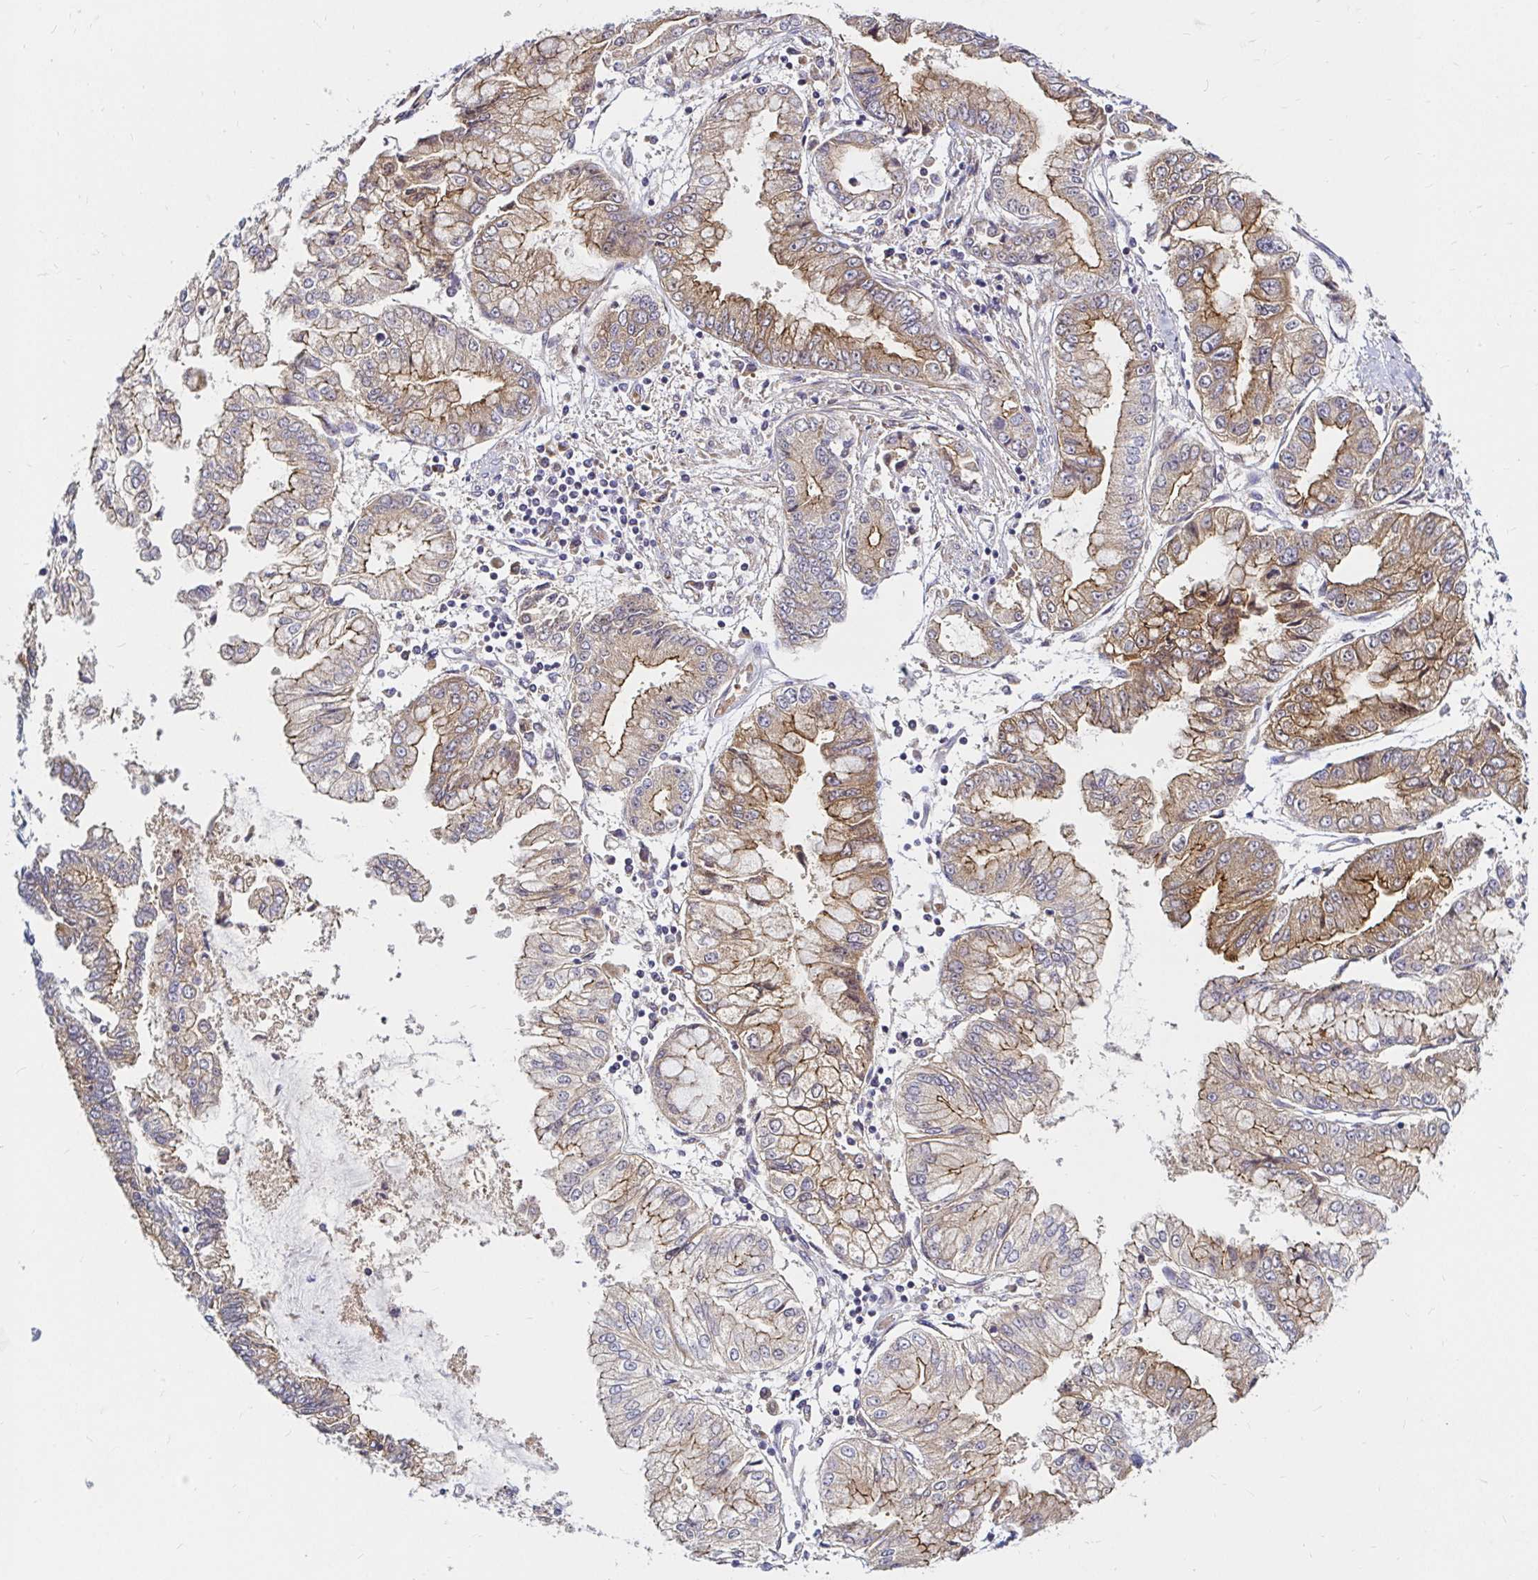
{"staining": {"intensity": "moderate", "quantity": "25%-75%", "location": "cytoplasmic/membranous"}, "tissue": "stomach cancer", "cell_type": "Tumor cells", "image_type": "cancer", "snomed": [{"axis": "morphology", "description": "Adenocarcinoma, NOS"}, {"axis": "topography", "description": "Stomach, upper"}], "caption": "Stomach cancer (adenocarcinoma) tissue reveals moderate cytoplasmic/membranous staining in about 25%-75% of tumor cells, visualized by immunohistochemistry. (DAB IHC, brown staining for protein, blue staining for nuclei).", "gene": "ARHGEF37", "patient": {"sex": "female", "age": 74}}